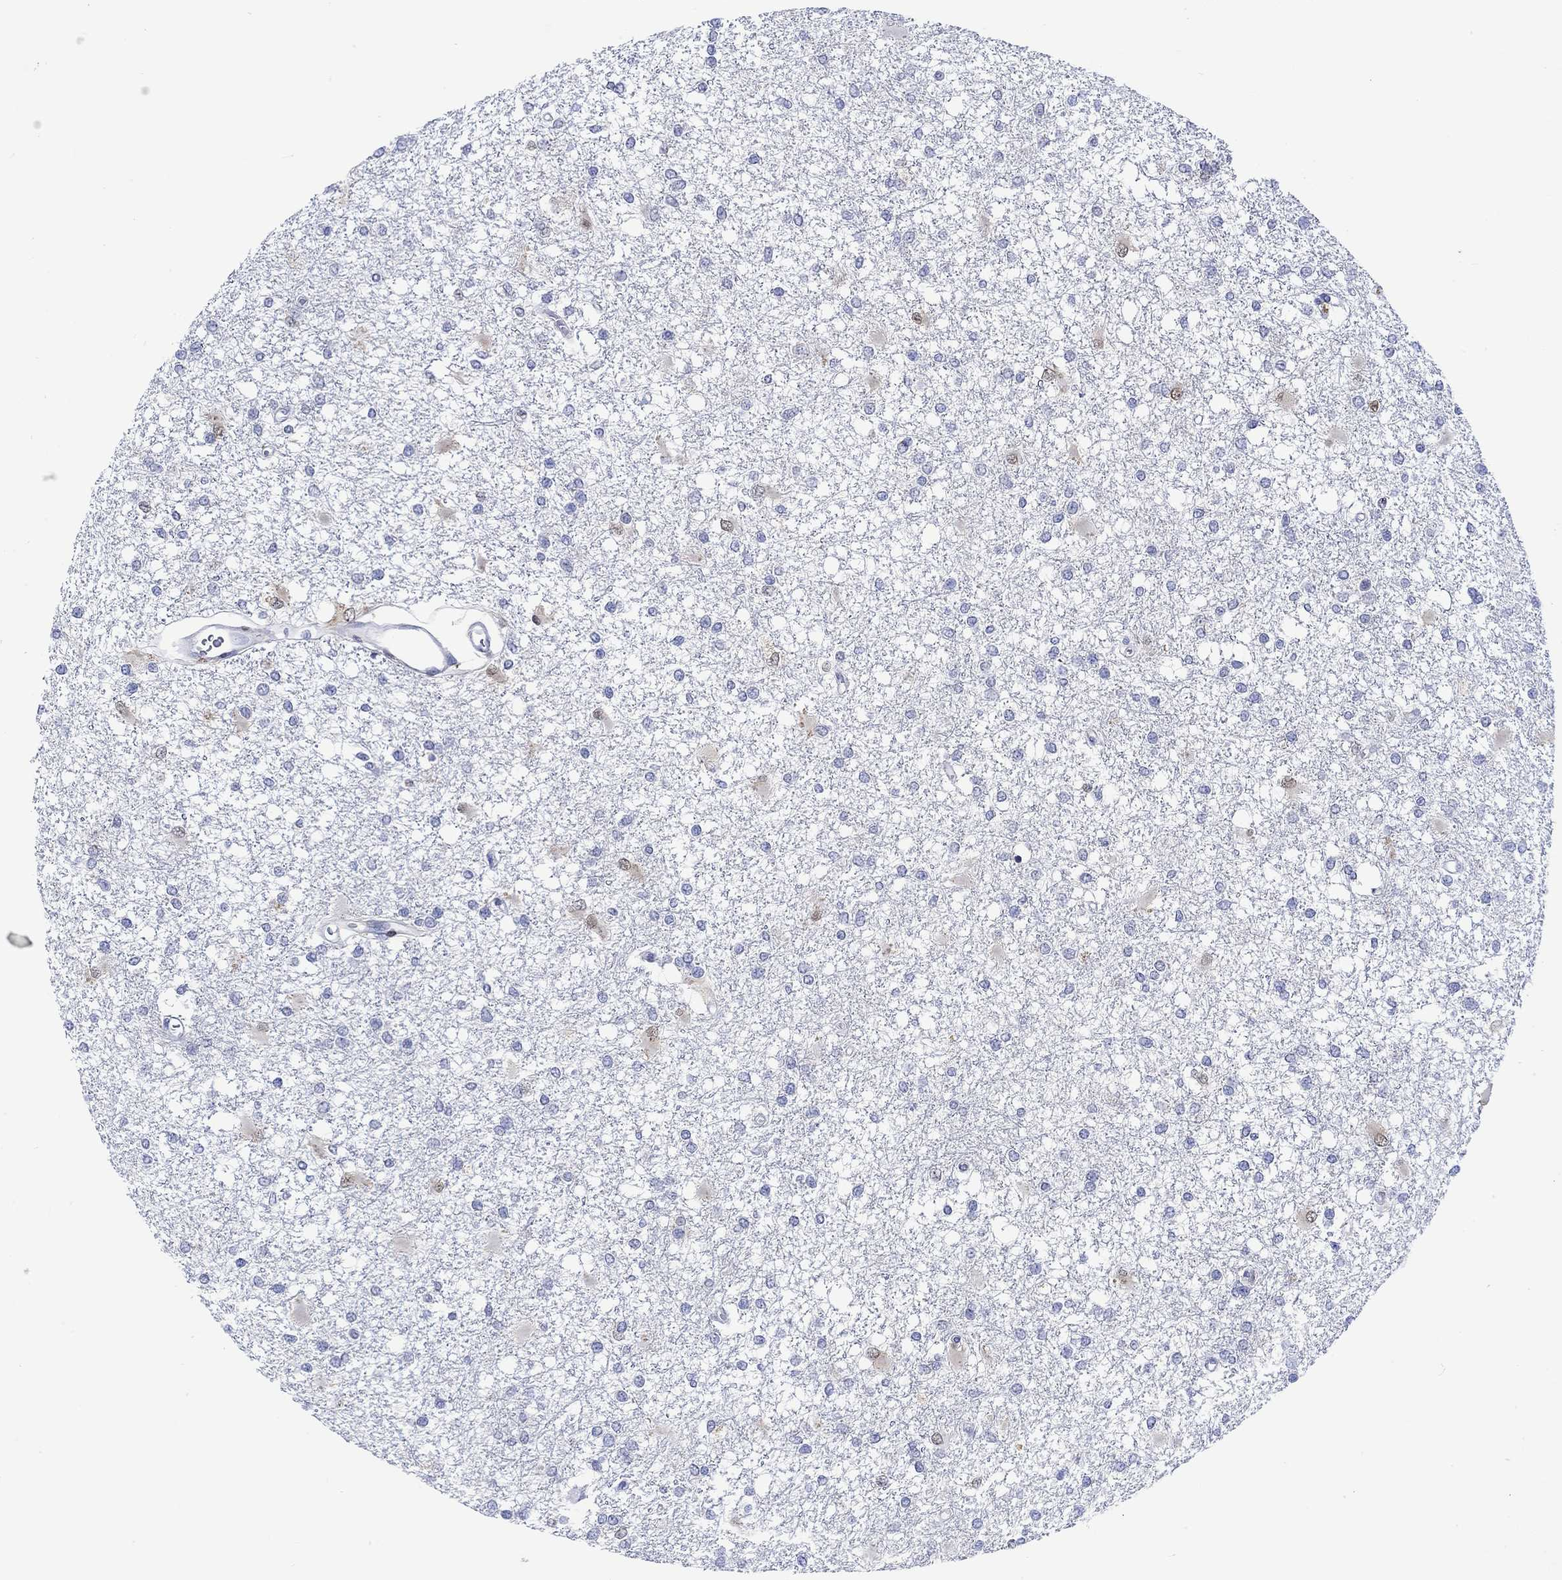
{"staining": {"intensity": "moderate", "quantity": "<25%", "location": "nuclear"}, "tissue": "glioma", "cell_type": "Tumor cells", "image_type": "cancer", "snomed": [{"axis": "morphology", "description": "Glioma, malignant, High grade"}, {"axis": "topography", "description": "Cerebral cortex"}], "caption": "Protein positivity by immunohistochemistry shows moderate nuclear expression in approximately <25% of tumor cells in glioma. (DAB IHC with brightfield microscopy, high magnification).", "gene": "MSI1", "patient": {"sex": "male", "age": 79}}